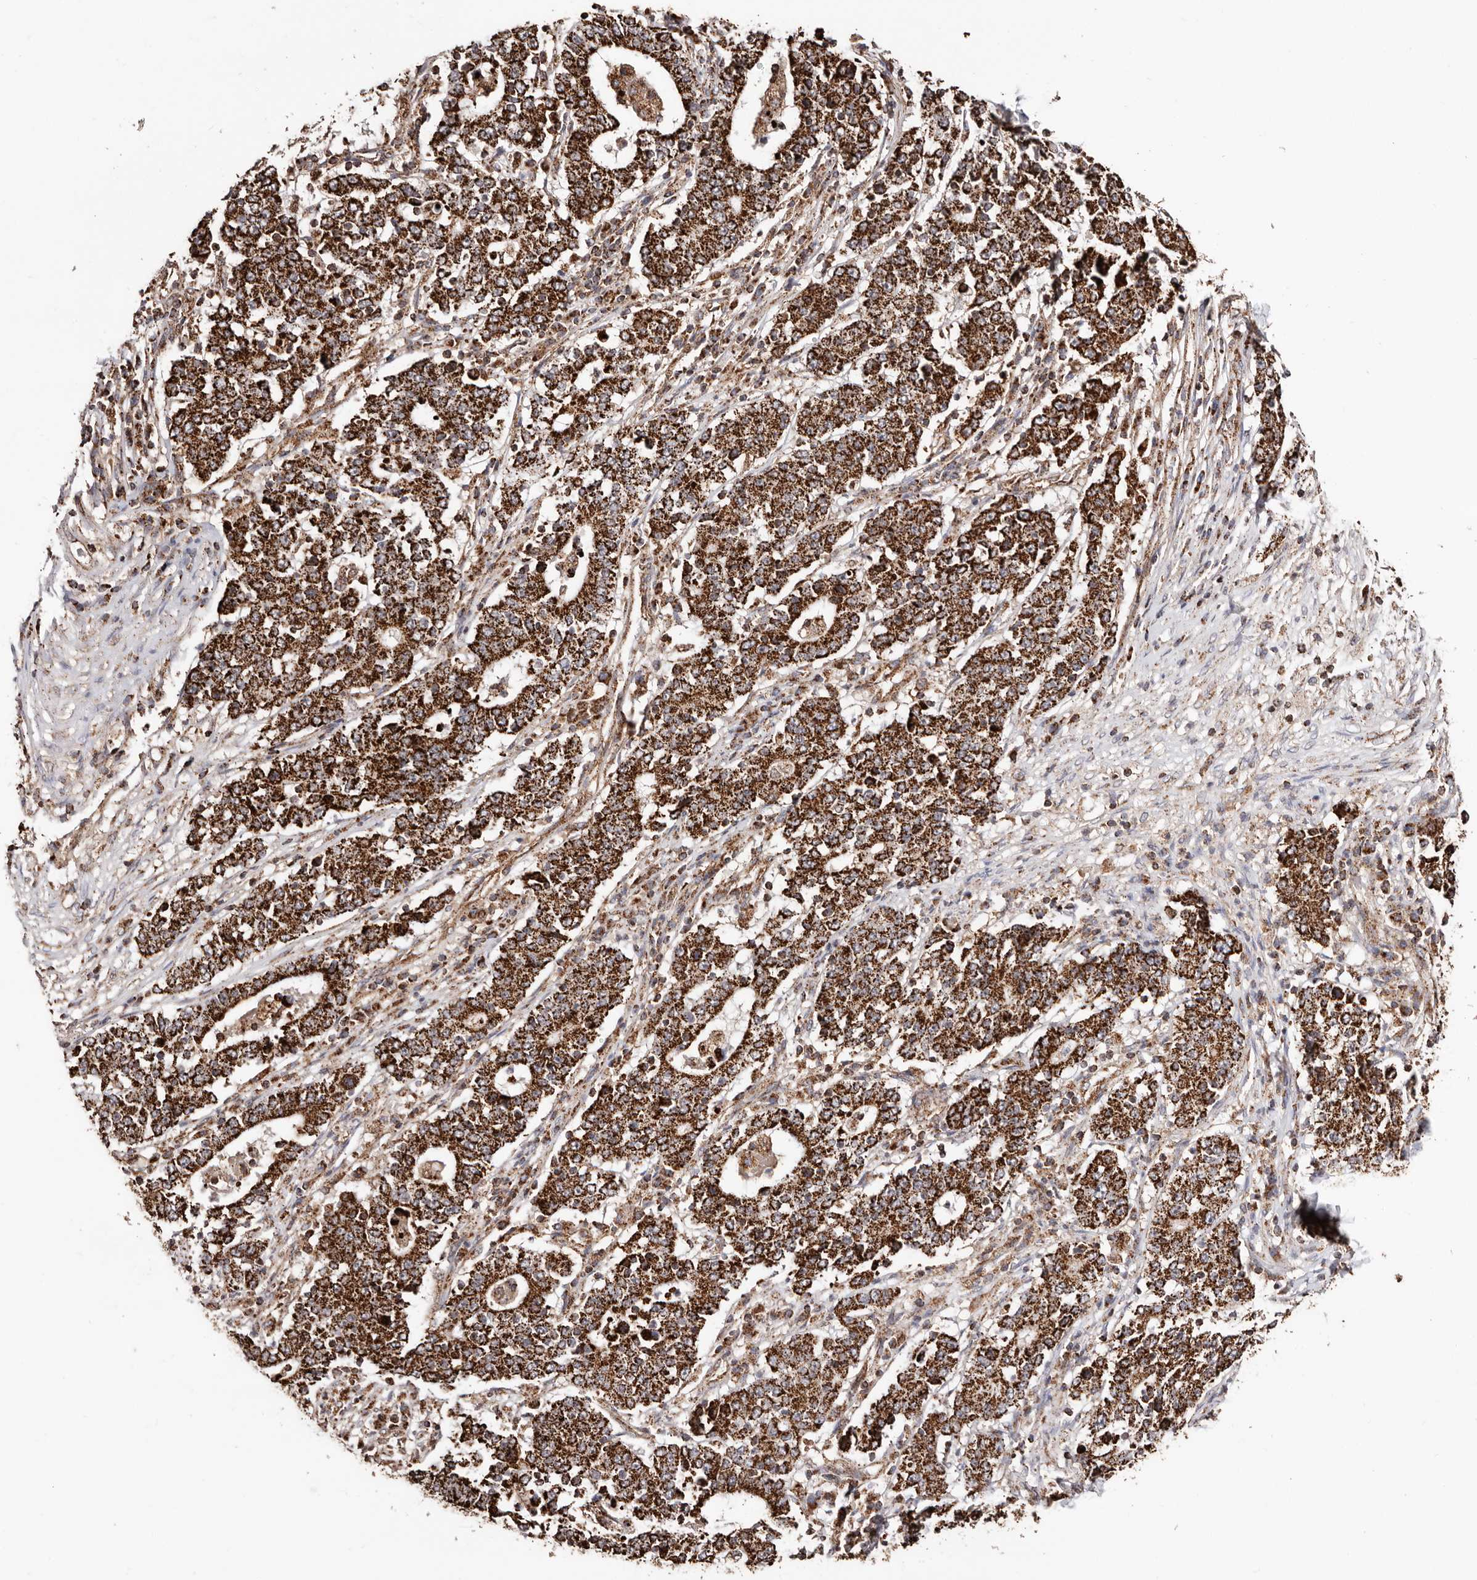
{"staining": {"intensity": "strong", "quantity": ">75%", "location": "cytoplasmic/membranous"}, "tissue": "stomach cancer", "cell_type": "Tumor cells", "image_type": "cancer", "snomed": [{"axis": "morphology", "description": "Adenocarcinoma, NOS"}, {"axis": "topography", "description": "Stomach"}], "caption": "Immunohistochemical staining of stomach cancer (adenocarcinoma) shows high levels of strong cytoplasmic/membranous protein staining in about >75% of tumor cells. (brown staining indicates protein expression, while blue staining denotes nuclei).", "gene": "PRKACB", "patient": {"sex": "male", "age": 59}}